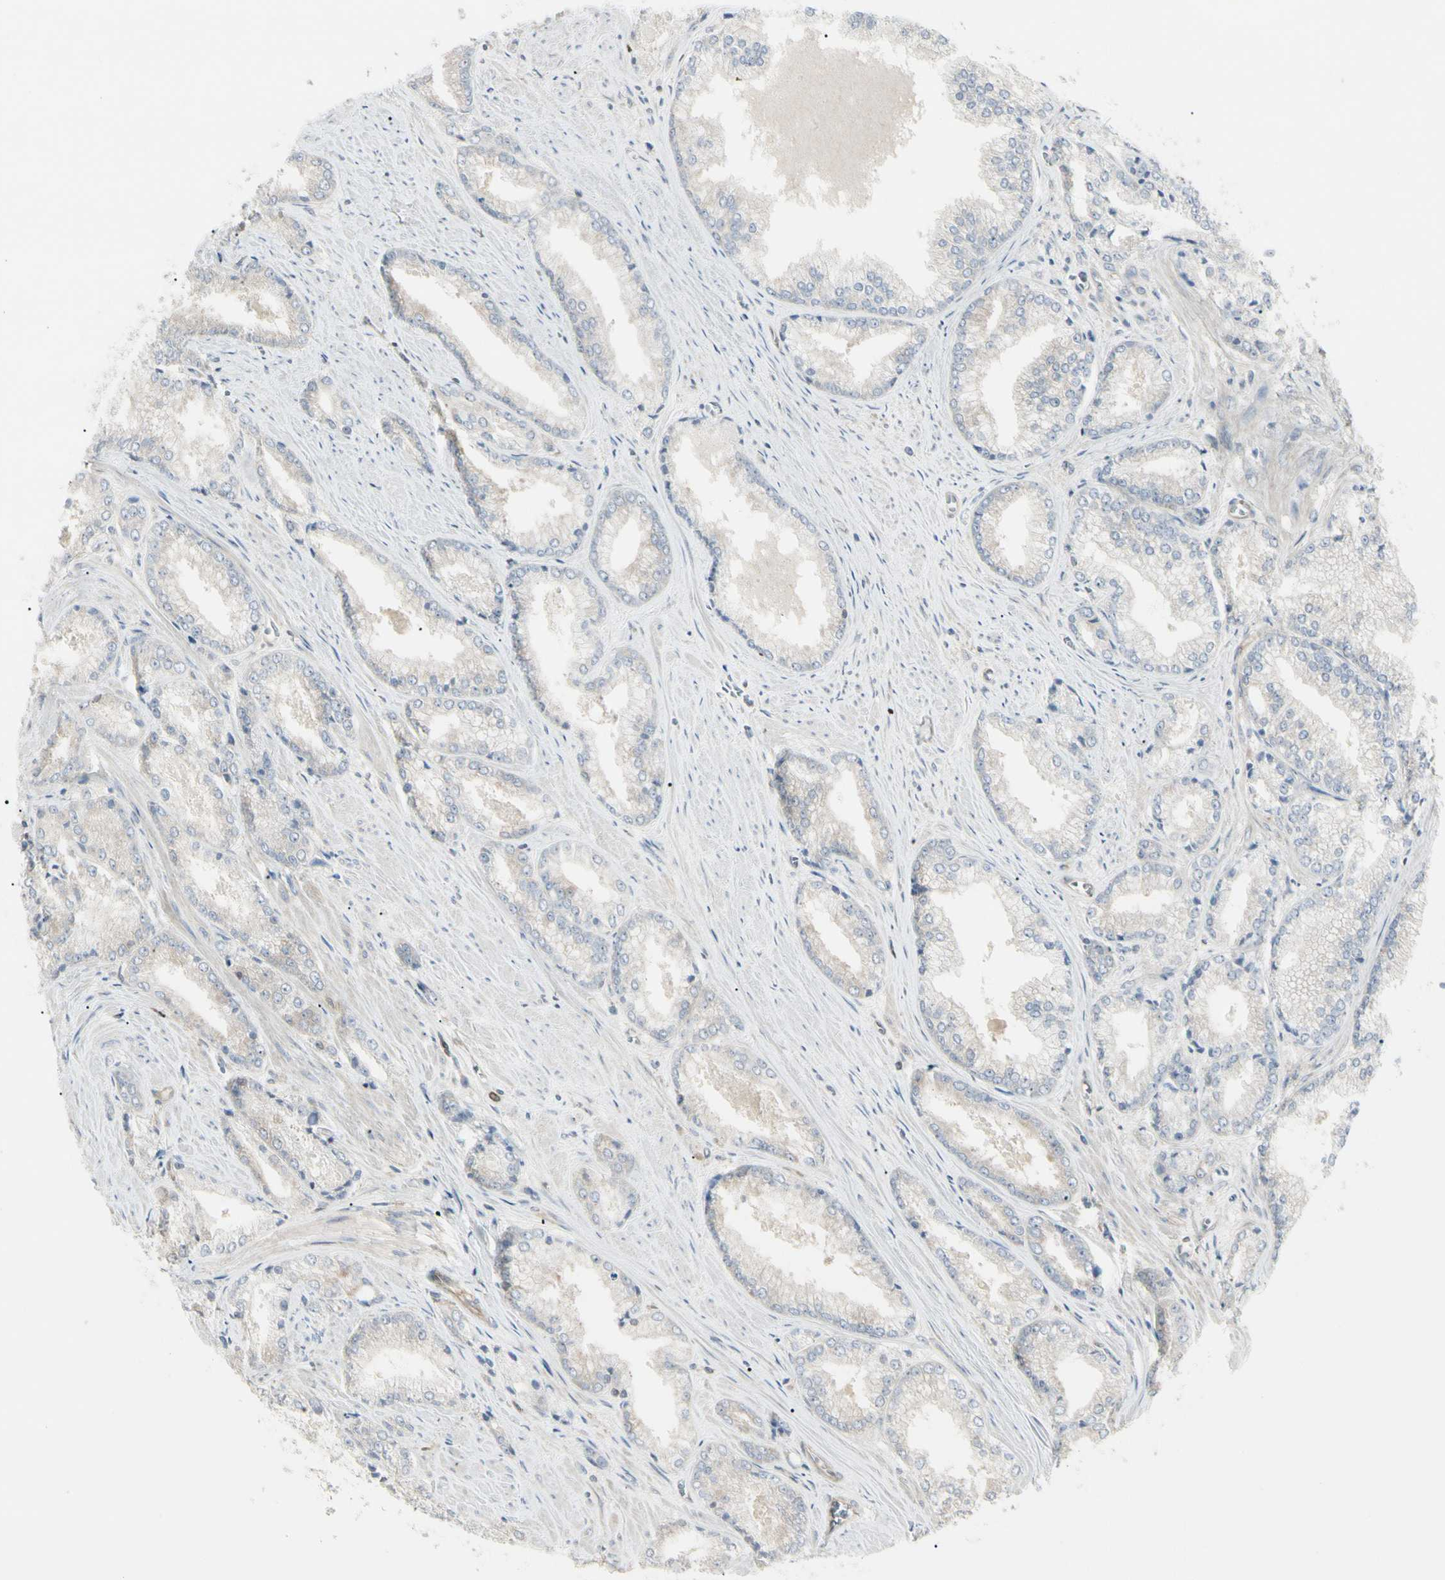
{"staining": {"intensity": "negative", "quantity": "none", "location": "none"}, "tissue": "prostate cancer", "cell_type": "Tumor cells", "image_type": "cancer", "snomed": [{"axis": "morphology", "description": "Adenocarcinoma, Low grade"}, {"axis": "topography", "description": "Prostate"}], "caption": "Histopathology image shows no protein expression in tumor cells of prostate cancer tissue.", "gene": "NFKB2", "patient": {"sex": "male", "age": 64}}